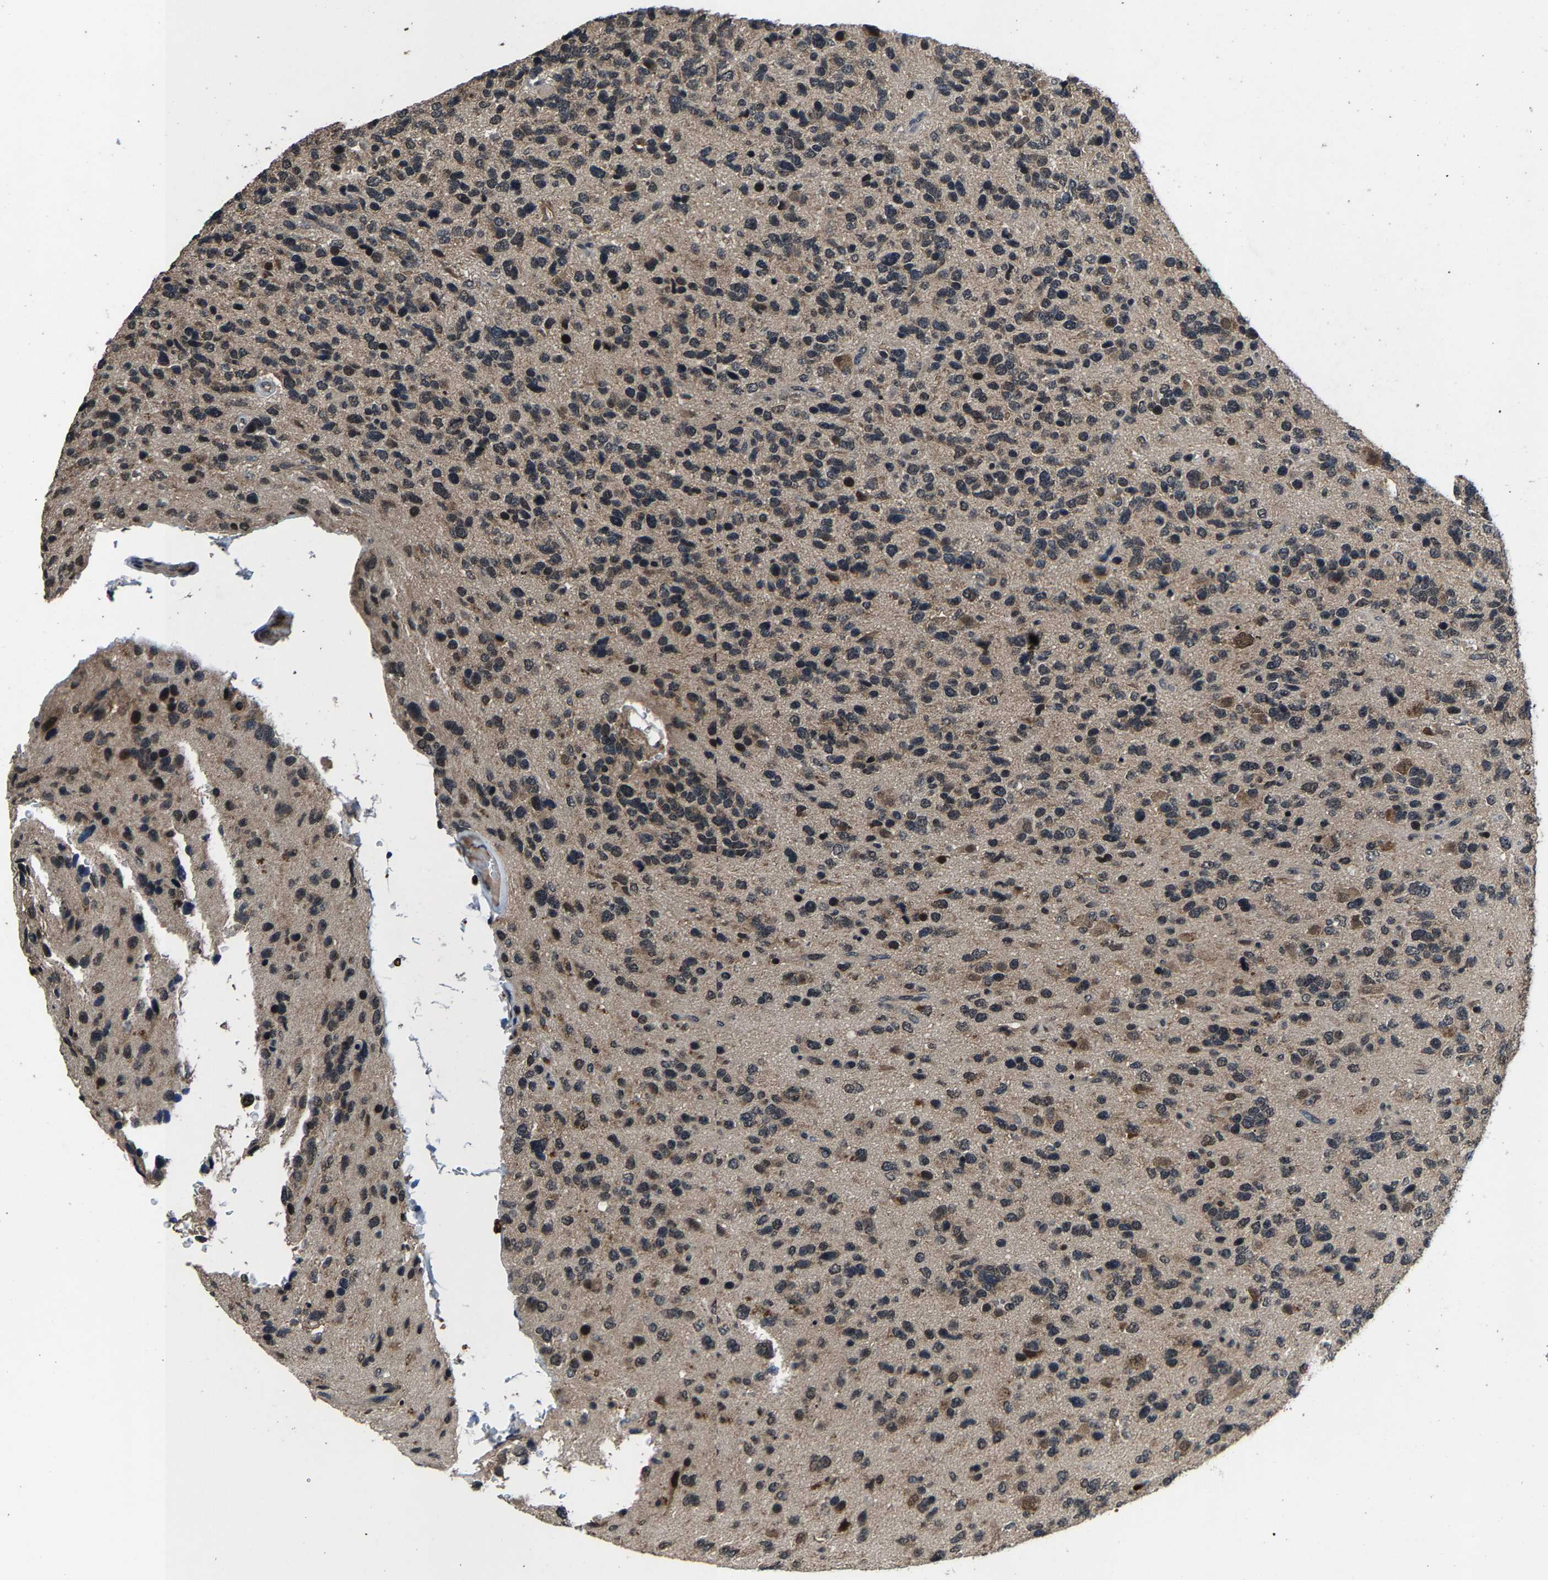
{"staining": {"intensity": "weak", "quantity": "<25%", "location": "cytoplasmic/membranous,nuclear"}, "tissue": "glioma", "cell_type": "Tumor cells", "image_type": "cancer", "snomed": [{"axis": "morphology", "description": "Glioma, malignant, High grade"}, {"axis": "topography", "description": "Brain"}], "caption": "Image shows no significant protein staining in tumor cells of malignant glioma (high-grade).", "gene": "HUWE1", "patient": {"sex": "female", "age": 58}}